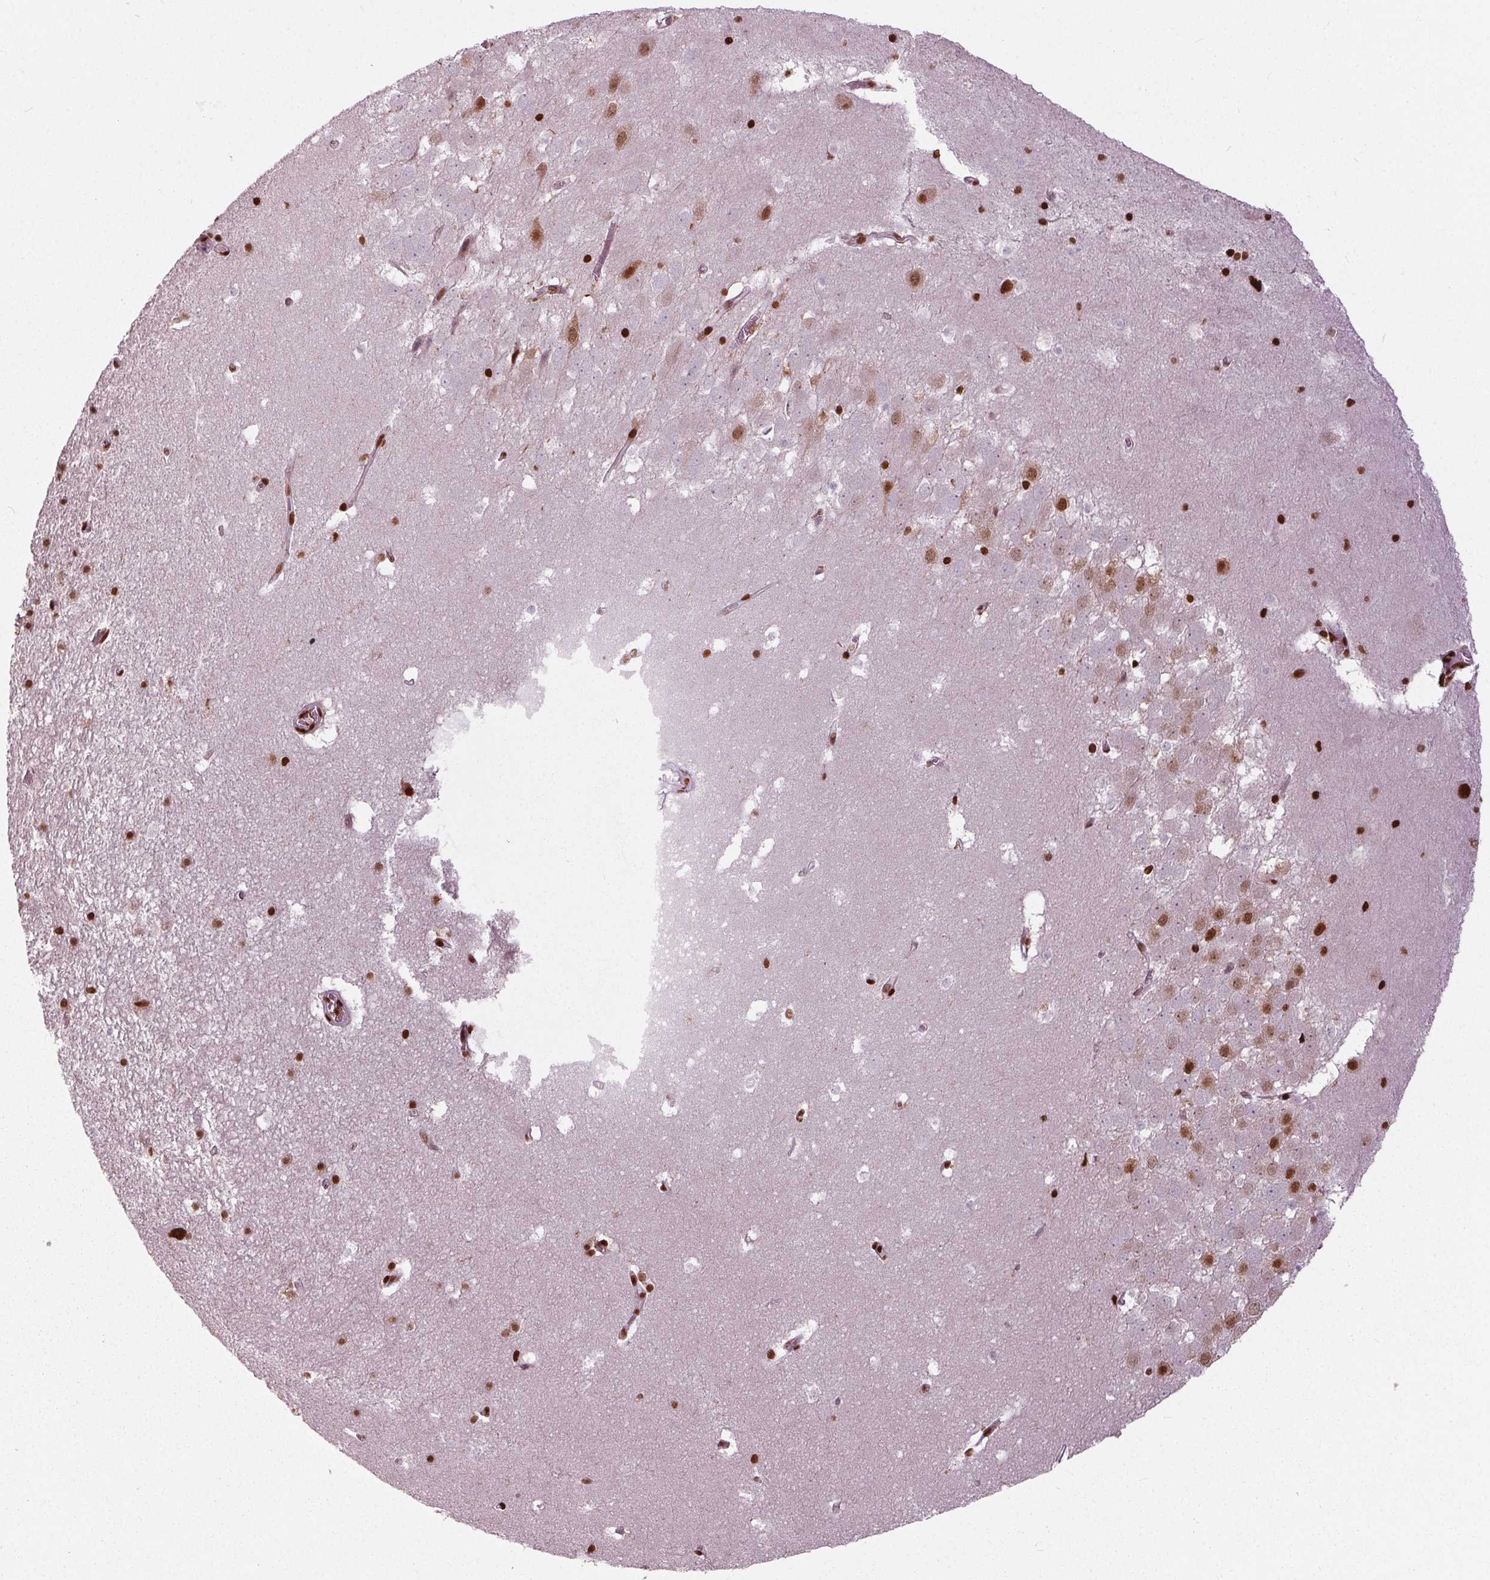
{"staining": {"intensity": "strong", "quantity": "25%-75%", "location": "nuclear"}, "tissue": "hippocampus", "cell_type": "Glial cells", "image_type": "normal", "snomed": [{"axis": "morphology", "description": "Normal tissue, NOS"}, {"axis": "topography", "description": "Hippocampus"}], "caption": "High-magnification brightfield microscopy of benign hippocampus stained with DAB (brown) and counterstained with hematoxylin (blue). glial cells exhibit strong nuclear expression is present in approximately25%-75% of cells. Using DAB (brown) and hematoxylin (blue) stains, captured at high magnification using brightfield microscopy.", "gene": "BRD4", "patient": {"sex": "male", "age": 45}}